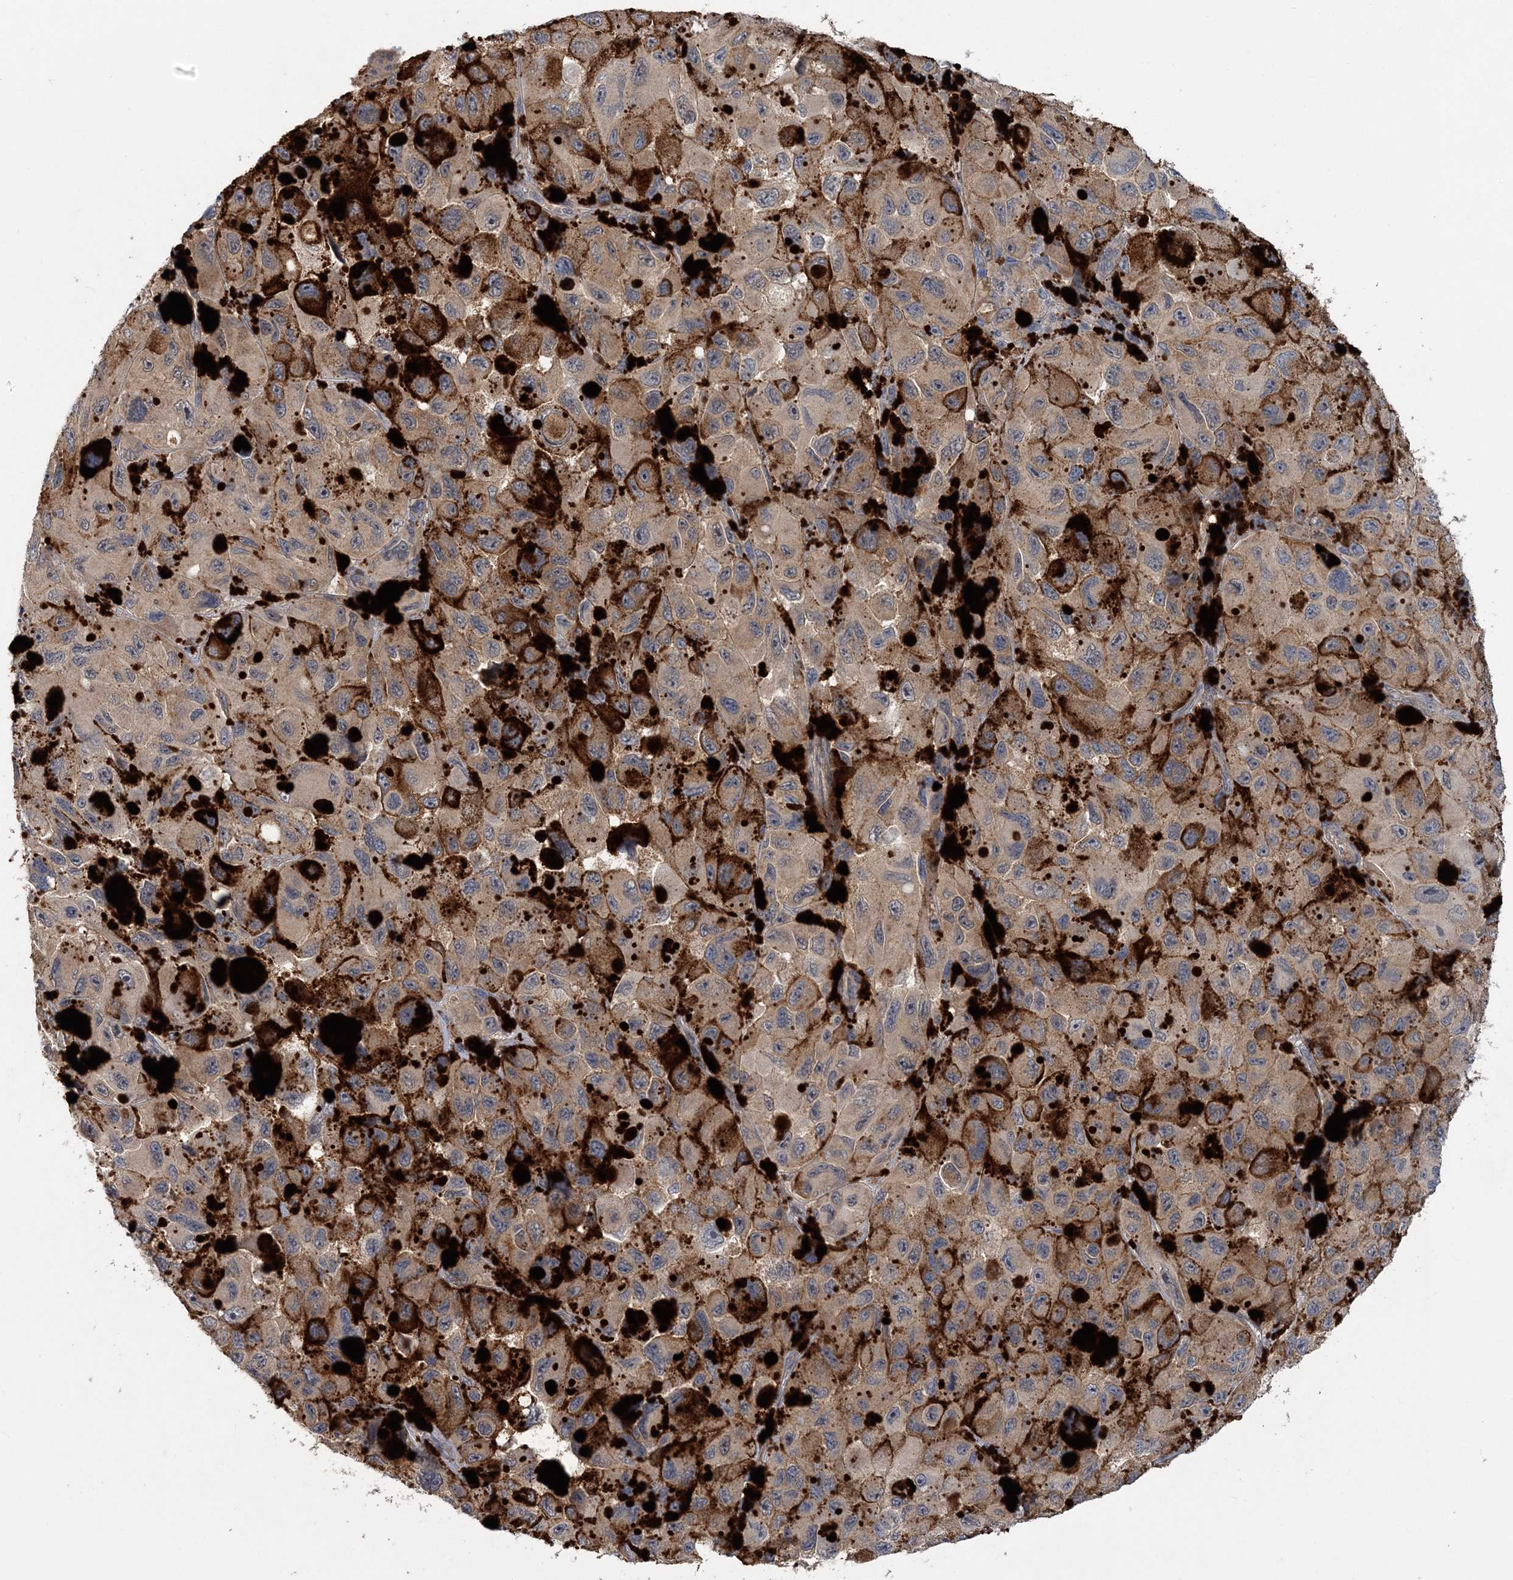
{"staining": {"intensity": "weak", "quantity": ">75%", "location": "cytoplasmic/membranous"}, "tissue": "melanoma", "cell_type": "Tumor cells", "image_type": "cancer", "snomed": [{"axis": "morphology", "description": "Malignant melanoma, NOS"}, {"axis": "topography", "description": "Skin"}], "caption": "Melanoma was stained to show a protein in brown. There is low levels of weak cytoplasmic/membranous expression in approximately >75% of tumor cells.", "gene": "RNF25", "patient": {"sex": "female", "age": 73}}